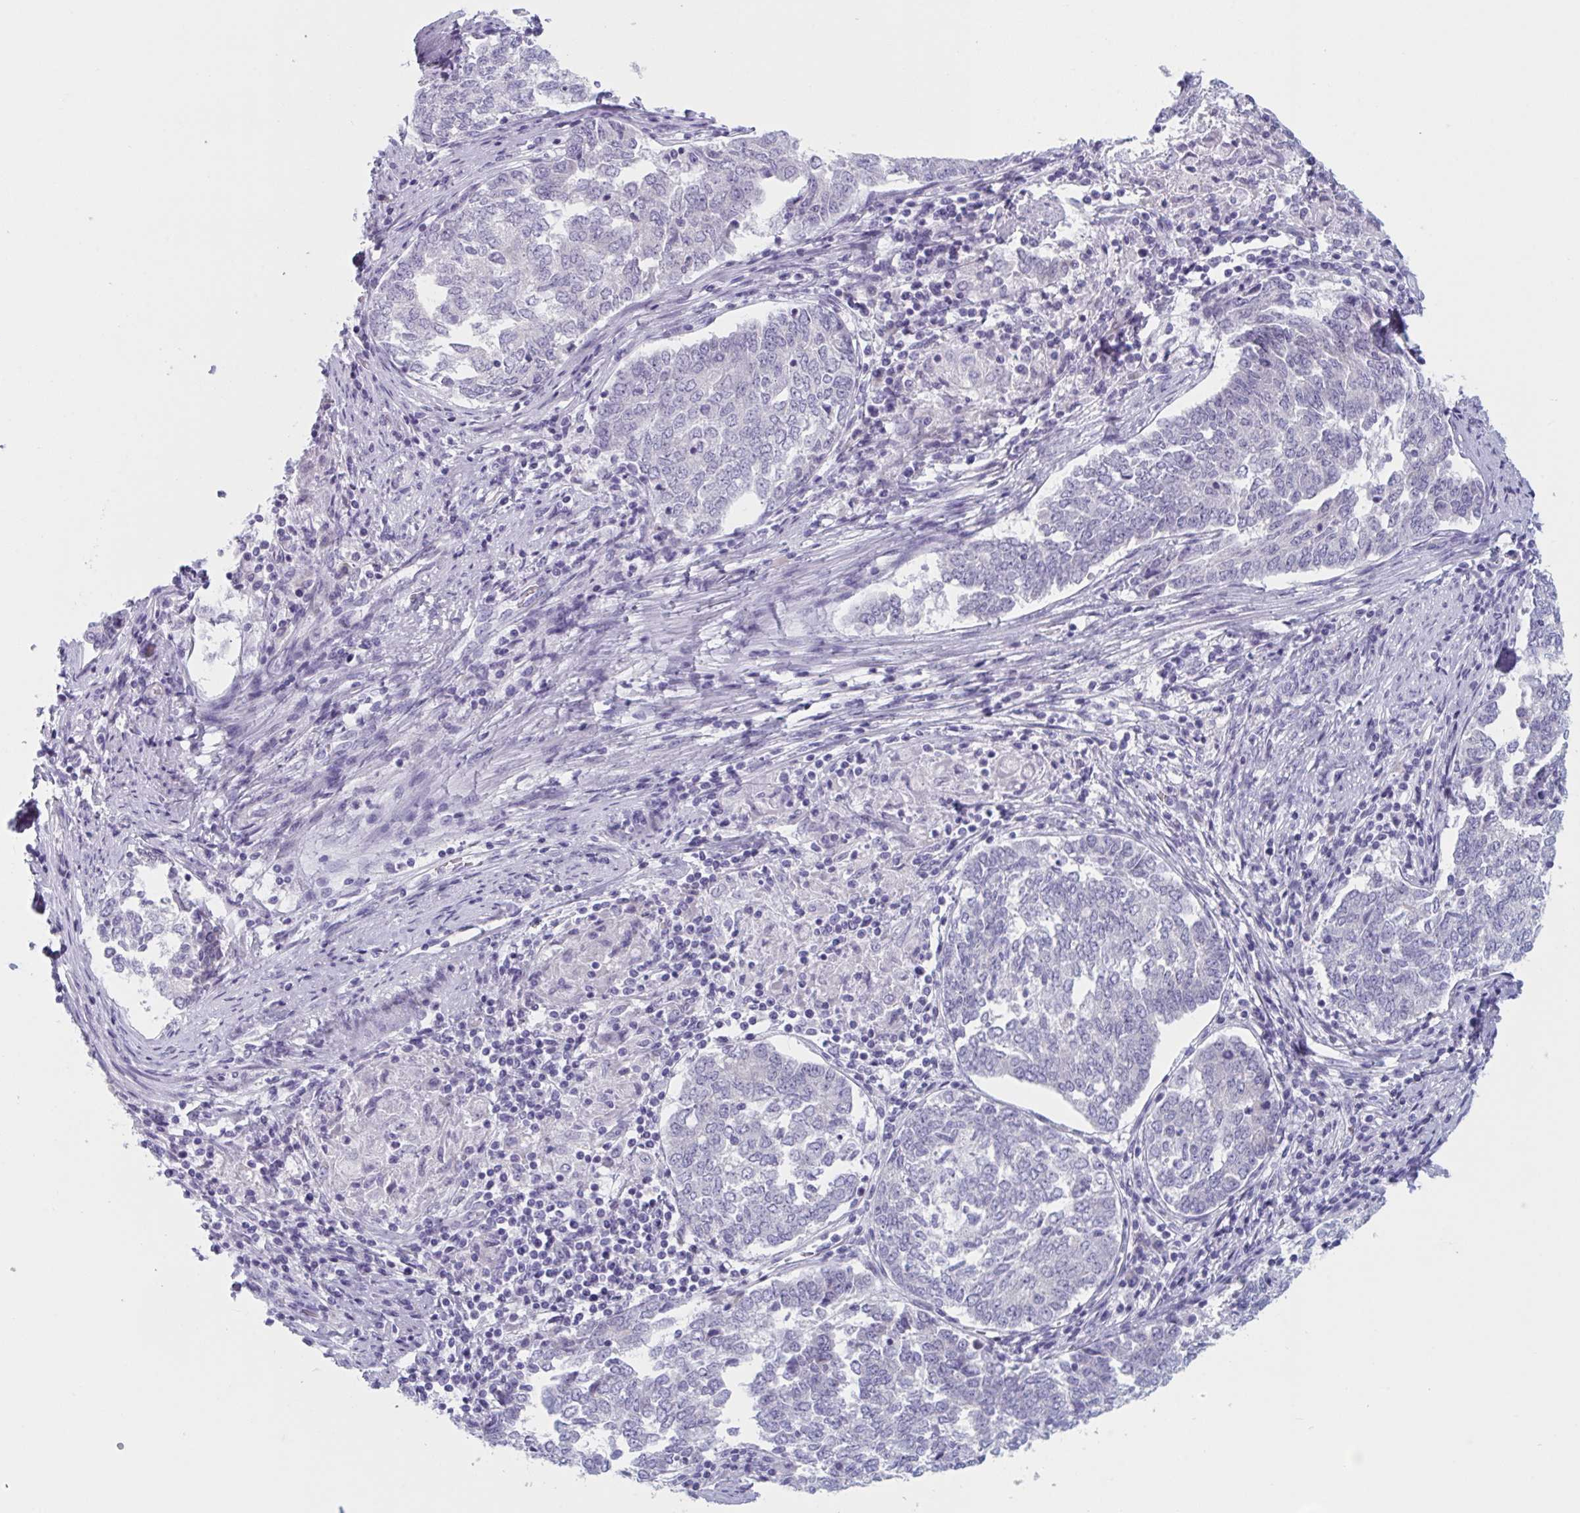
{"staining": {"intensity": "negative", "quantity": "none", "location": "none"}, "tissue": "endometrial cancer", "cell_type": "Tumor cells", "image_type": "cancer", "snomed": [{"axis": "morphology", "description": "Adenocarcinoma, NOS"}, {"axis": "topography", "description": "Endometrium"}], "caption": "Immunohistochemistry image of neoplastic tissue: human adenocarcinoma (endometrial) stained with DAB (3,3'-diaminobenzidine) demonstrates no significant protein positivity in tumor cells. (DAB immunohistochemistry with hematoxylin counter stain).", "gene": "HSD11B2", "patient": {"sex": "female", "age": 80}}